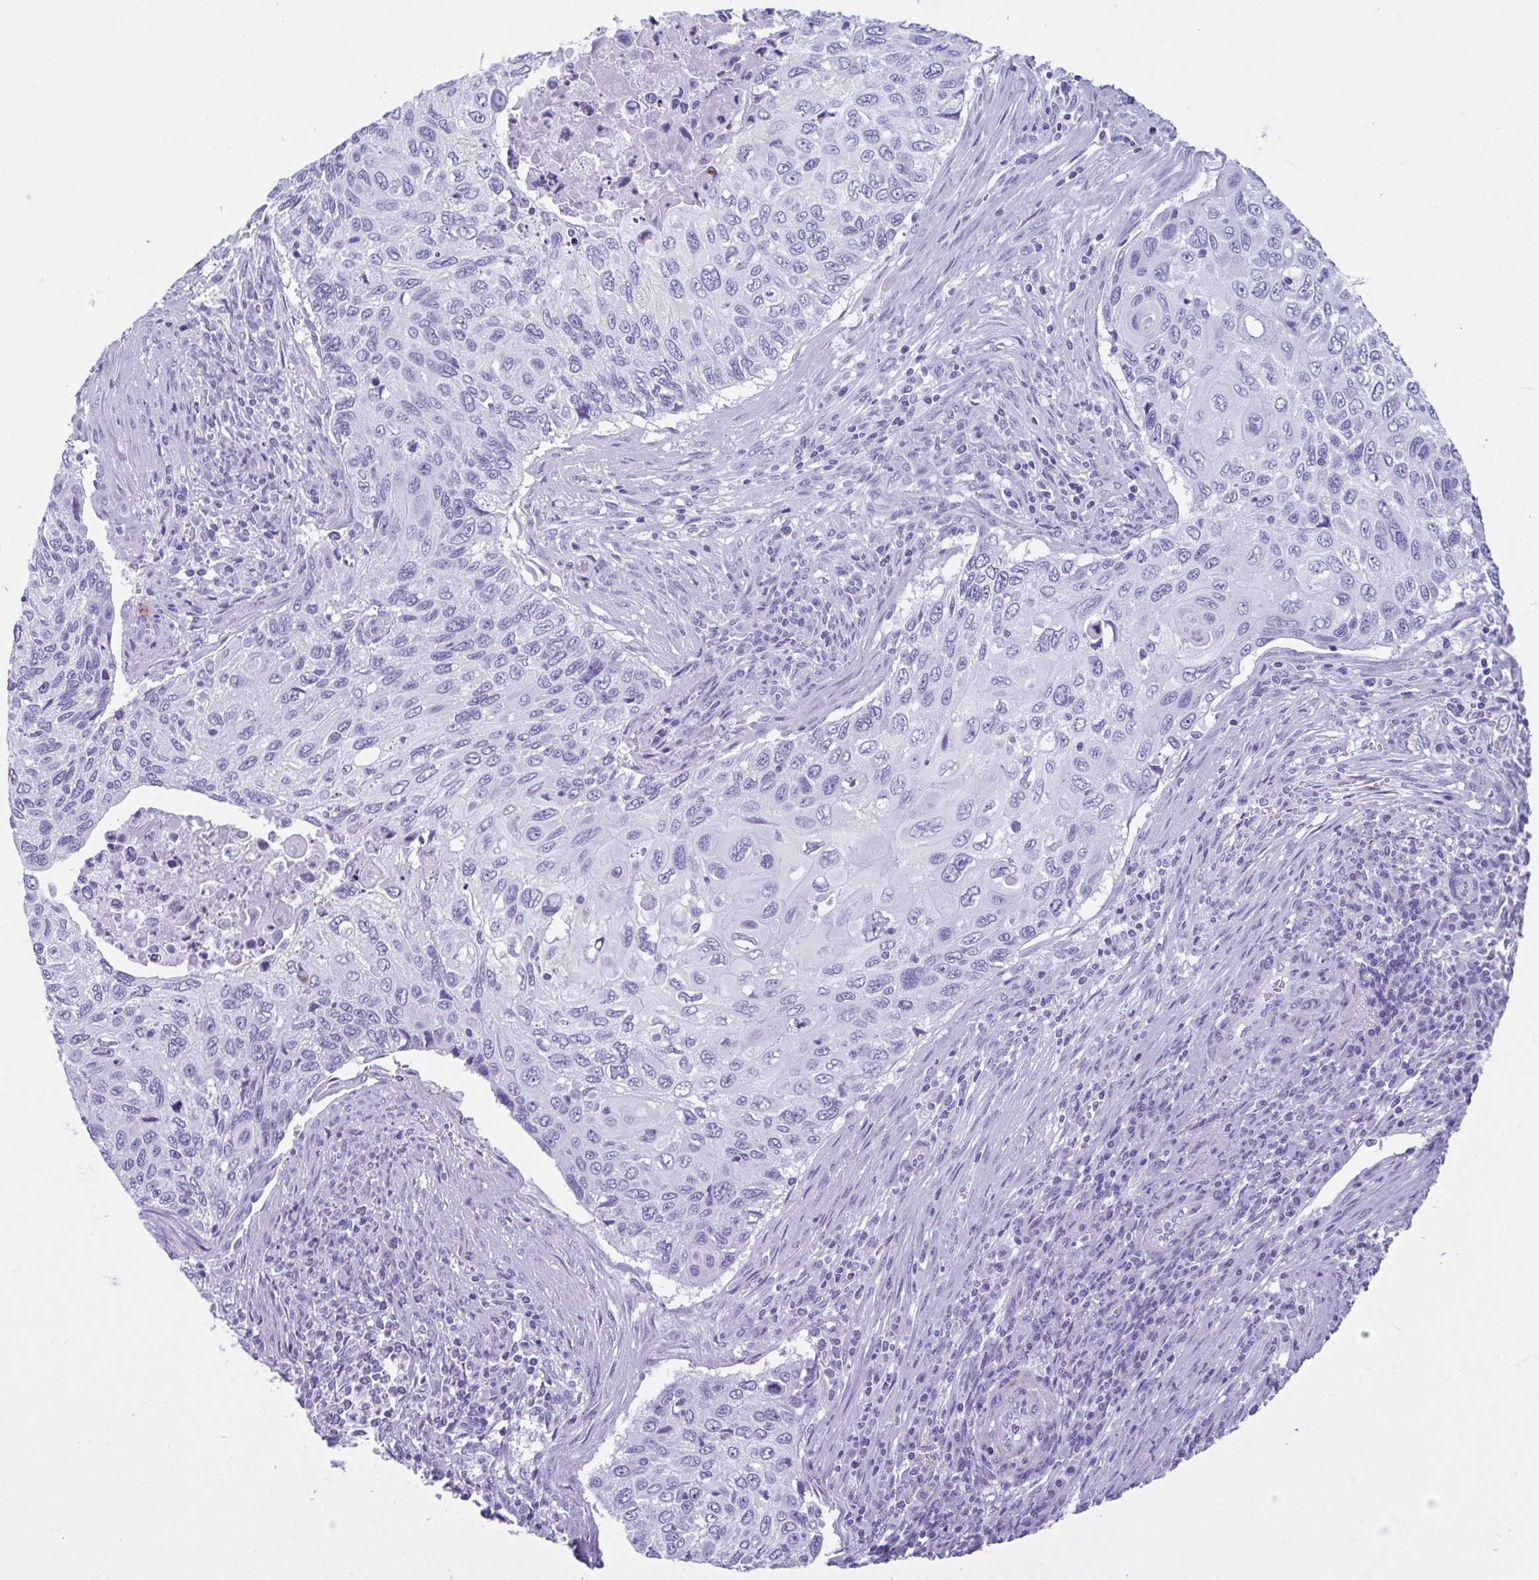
{"staining": {"intensity": "negative", "quantity": "none", "location": "none"}, "tissue": "cervical cancer", "cell_type": "Tumor cells", "image_type": "cancer", "snomed": [{"axis": "morphology", "description": "Squamous cell carcinoma, NOS"}, {"axis": "topography", "description": "Cervix"}], "caption": "Image shows no significant protein expression in tumor cells of cervical cancer.", "gene": "TCEAL3", "patient": {"sex": "female", "age": 70}}